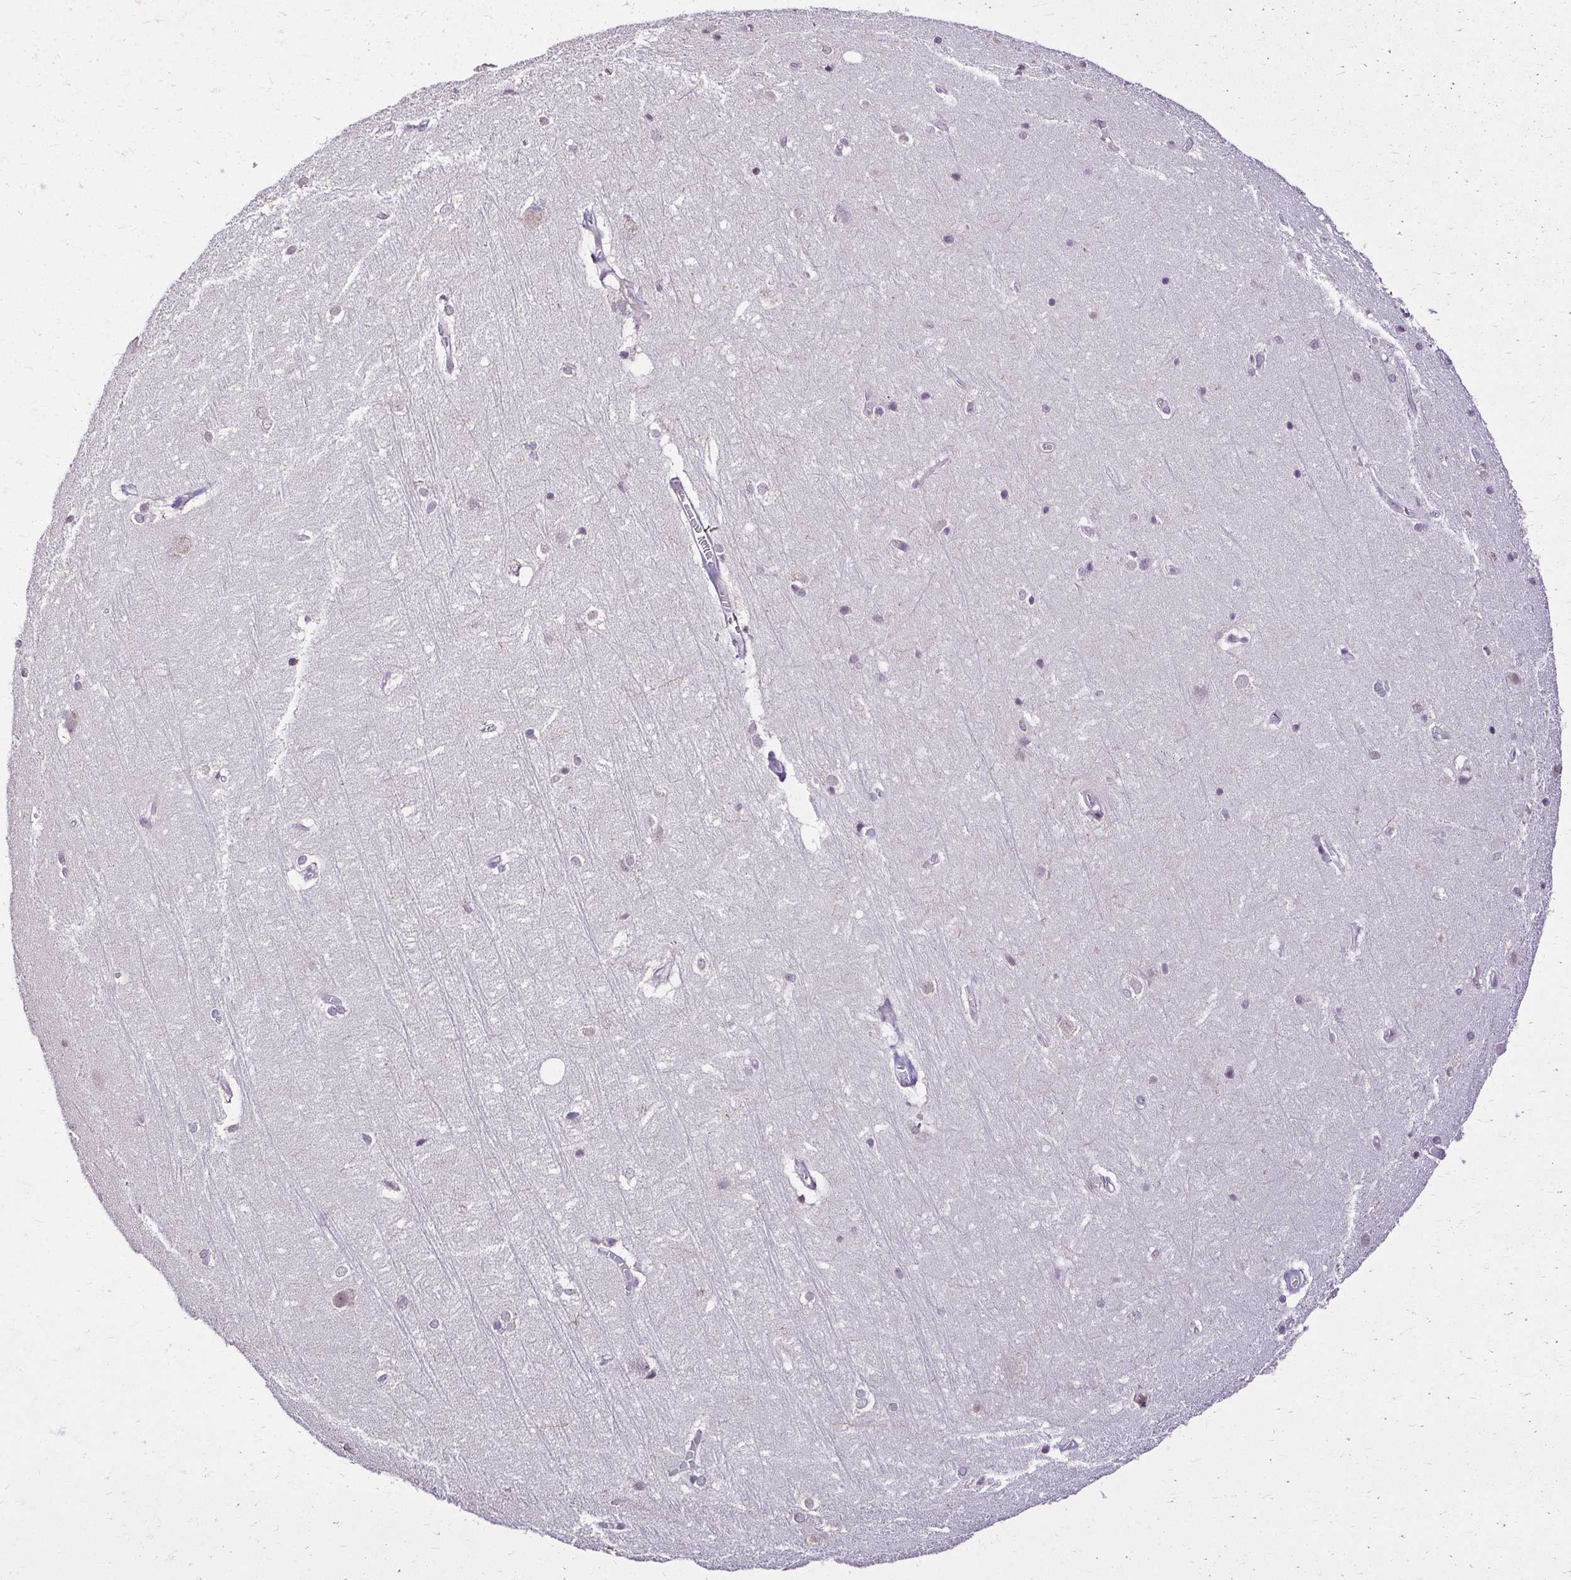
{"staining": {"intensity": "weak", "quantity": "<25%", "location": "nuclear"}, "tissue": "hippocampus", "cell_type": "Glial cells", "image_type": "normal", "snomed": [{"axis": "morphology", "description": "Normal tissue, NOS"}, {"axis": "topography", "description": "Cerebral cortex"}, {"axis": "topography", "description": "Hippocampus"}], "caption": "Immunohistochemistry photomicrograph of unremarkable human hippocampus stained for a protein (brown), which demonstrates no staining in glial cells.", "gene": "KIAA1210", "patient": {"sex": "female", "age": 19}}